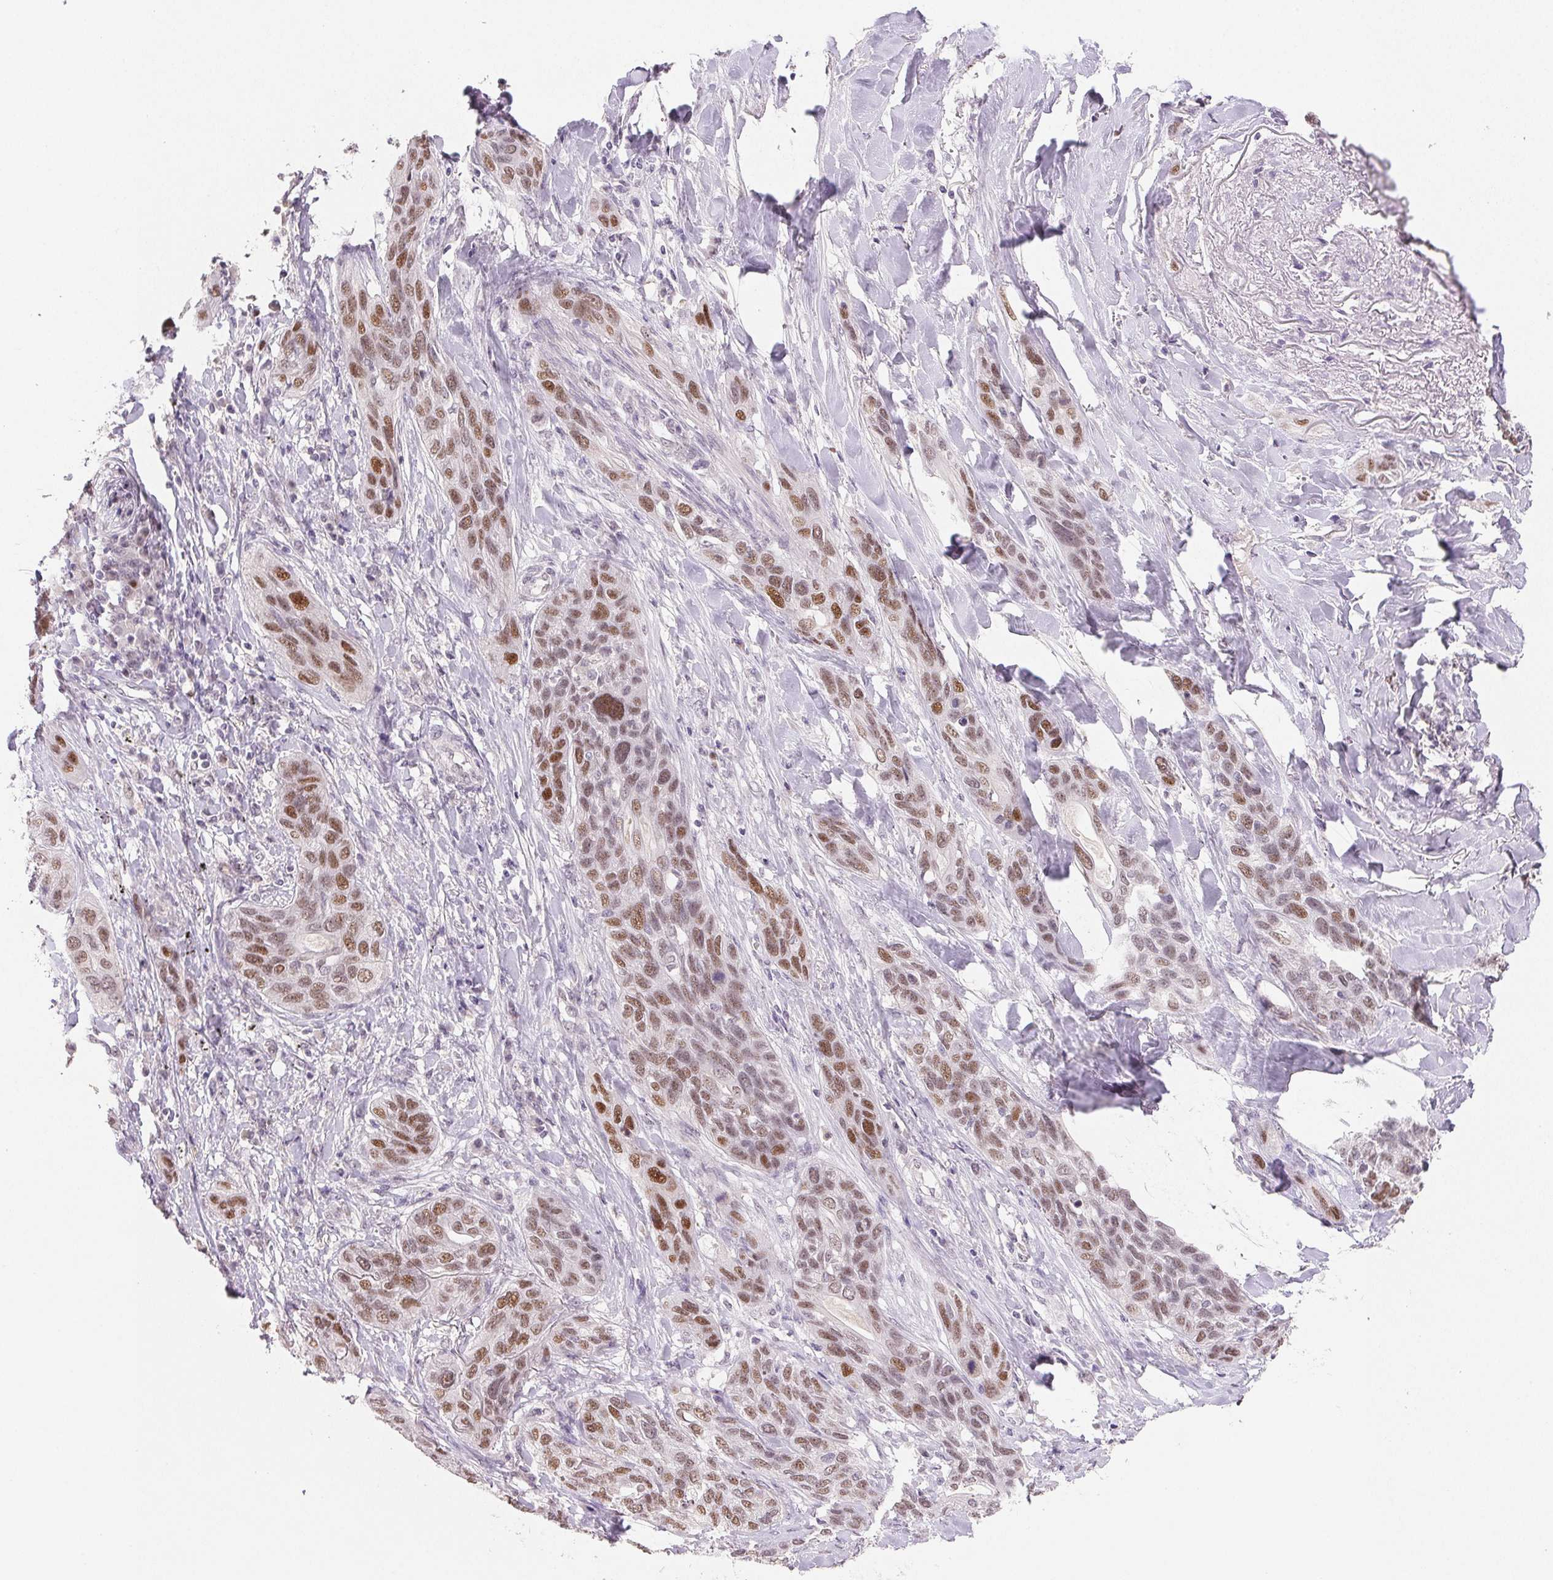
{"staining": {"intensity": "moderate", "quantity": ">75%", "location": "nuclear"}, "tissue": "lung cancer", "cell_type": "Tumor cells", "image_type": "cancer", "snomed": [{"axis": "morphology", "description": "Squamous cell carcinoma, NOS"}, {"axis": "topography", "description": "Lung"}], "caption": "Protein staining of lung cancer (squamous cell carcinoma) tissue reveals moderate nuclear expression in approximately >75% of tumor cells. (brown staining indicates protein expression, while blue staining denotes nuclei).", "gene": "POLR3G", "patient": {"sex": "female", "age": 70}}